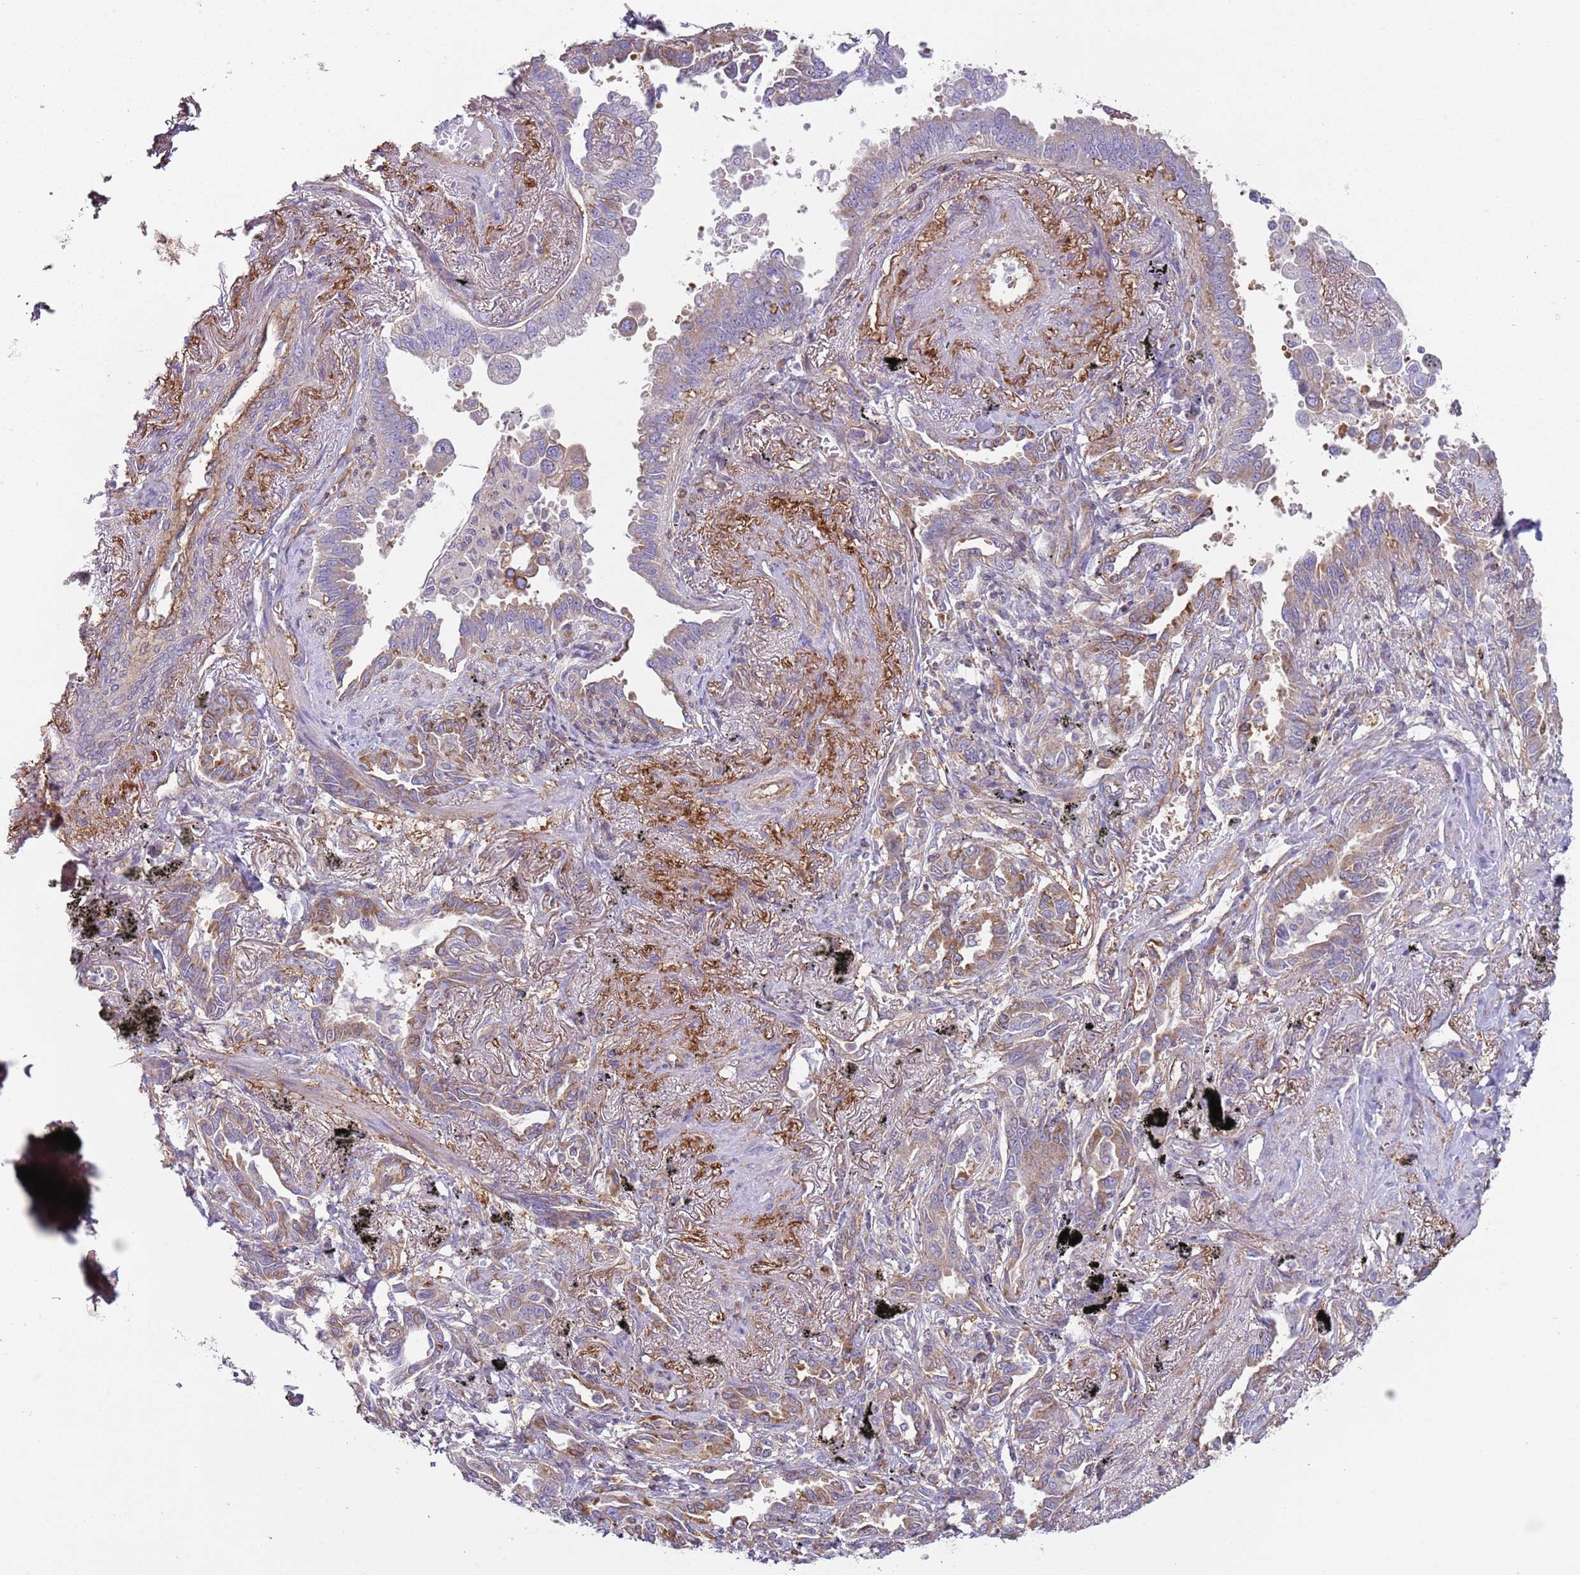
{"staining": {"intensity": "moderate", "quantity": "<25%", "location": "cytoplasmic/membranous"}, "tissue": "lung cancer", "cell_type": "Tumor cells", "image_type": "cancer", "snomed": [{"axis": "morphology", "description": "Adenocarcinoma, NOS"}, {"axis": "topography", "description": "Lung"}], "caption": "Immunohistochemistry of adenocarcinoma (lung) demonstrates low levels of moderate cytoplasmic/membranous expression in approximately <25% of tumor cells.", "gene": "GNAI3", "patient": {"sex": "male", "age": 67}}